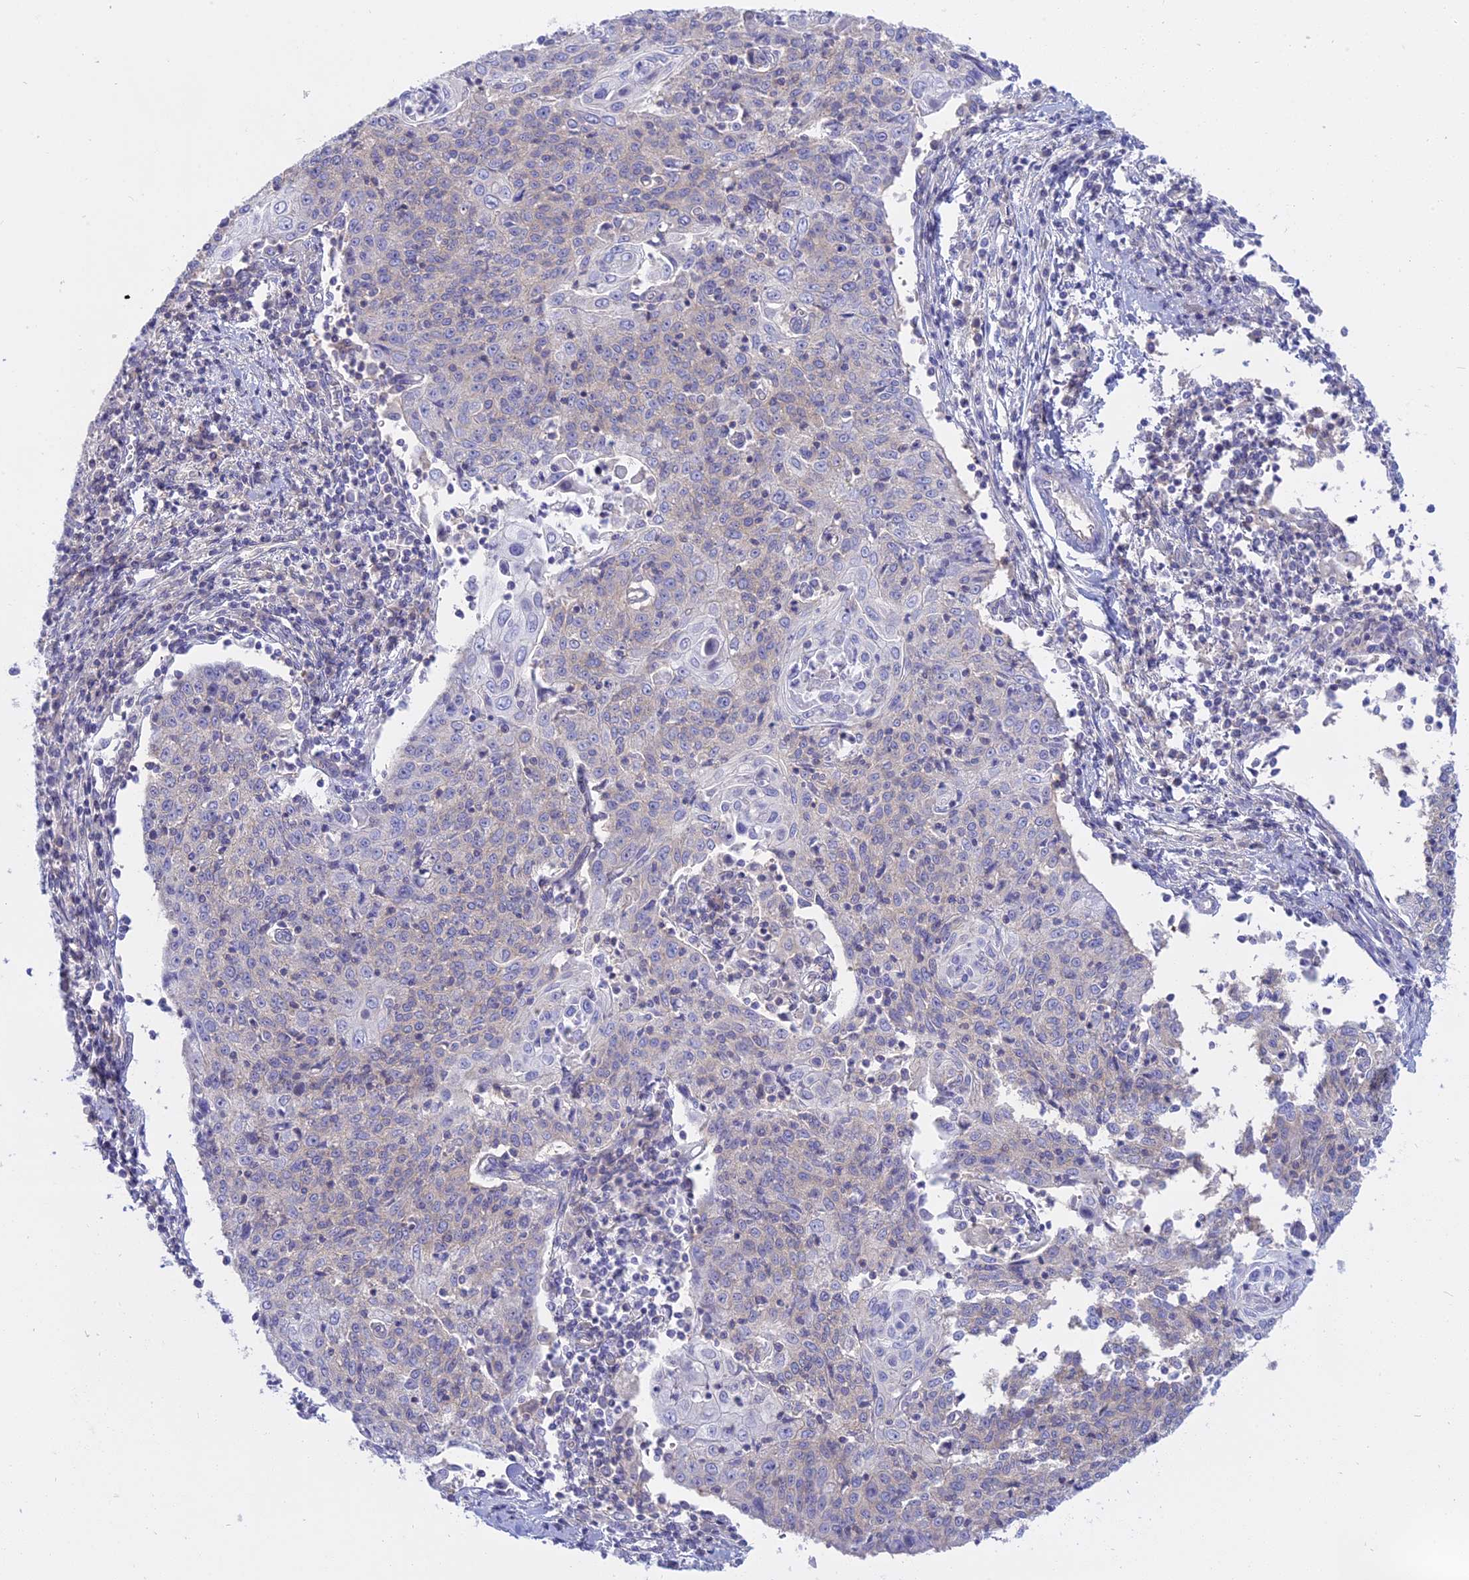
{"staining": {"intensity": "weak", "quantity": "<25%", "location": "cytoplasmic/membranous"}, "tissue": "cervical cancer", "cell_type": "Tumor cells", "image_type": "cancer", "snomed": [{"axis": "morphology", "description": "Squamous cell carcinoma, NOS"}, {"axis": "topography", "description": "Cervix"}], "caption": "Immunohistochemical staining of cervical cancer (squamous cell carcinoma) displays no significant expression in tumor cells. The staining is performed using DAB (3,3'-diaminobenzidine) brown chromogen with nuclei counter-stained in using hematoxylin.", "gene": "AHCYL1", "patient": {"sex": "female", "age": 48}}